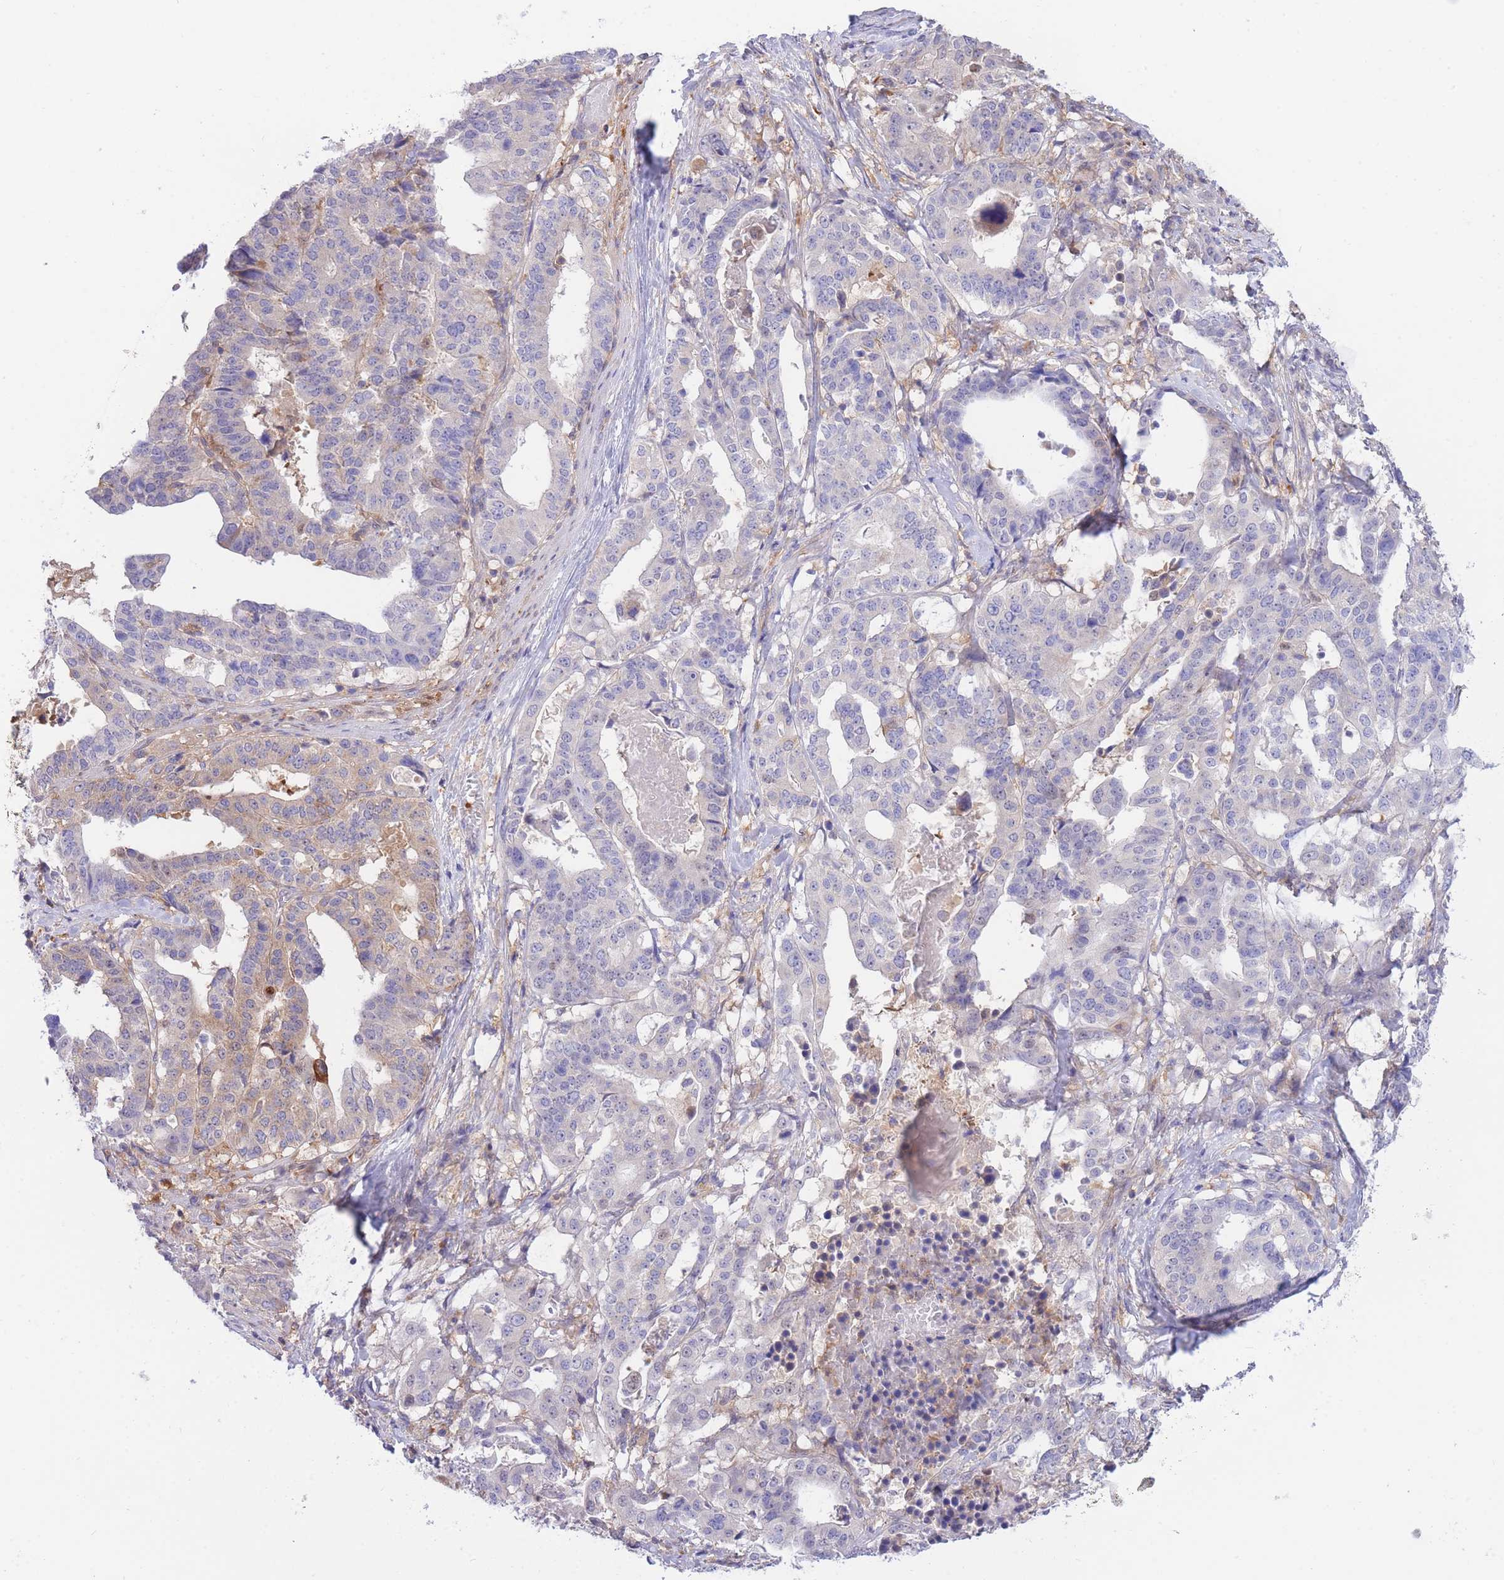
{"staining": {"intensity": "weak", "quantity": "<25%", "location": "cytoplasmic/membranous"}, "tissue": "stomach cancer", "cell_type": "Tumor cells", "image_type": "cancer", "snomed": [{"axis": "morphology", "description": "Adenocarcinoma, NOS"}, {"axis": "topography", "description": "Stomach"}], "caption": "There is no significant expression in tumor cells of adenocarcinoma (stomach).", "gene": "NAMPT", "patient": {"sex": "male", "age": 48}}